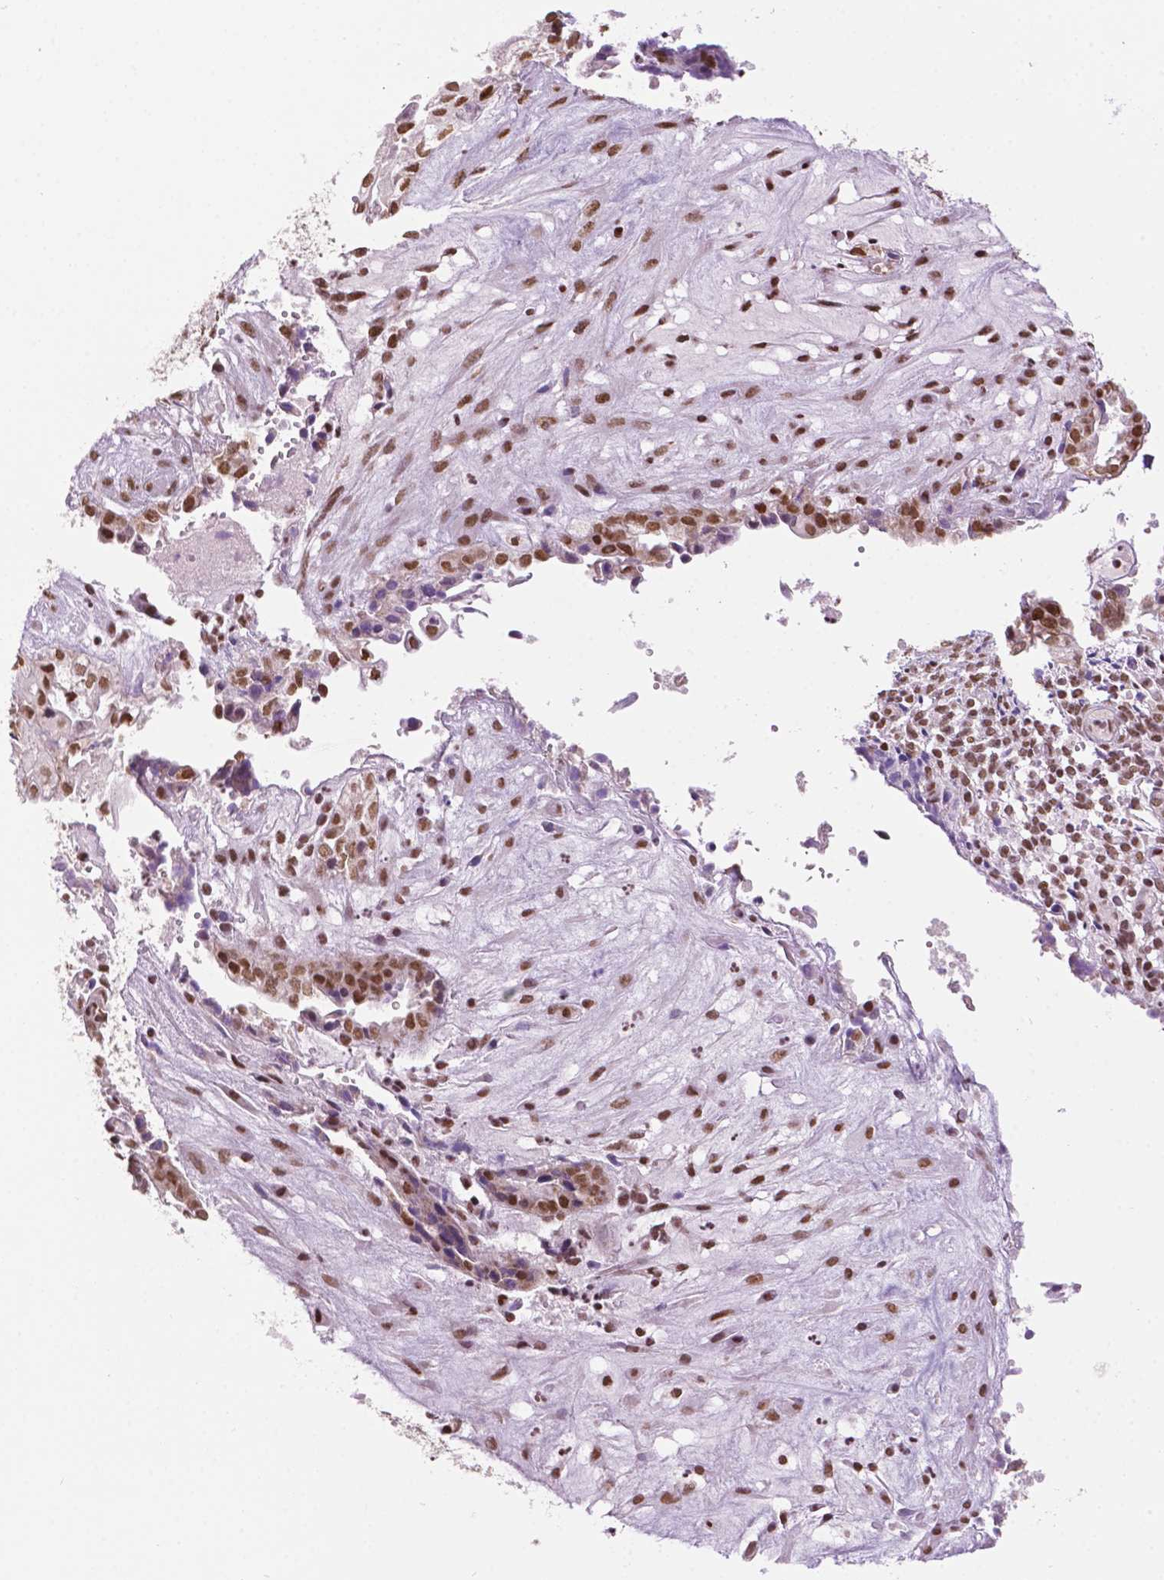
{"staining": {"intensity": "moderate", "quantity": ">75%", "location": "nuclear"}, "tissue": "ovarian cancer", "cell_type": "Tumor cells", "image_type": "cancer", "snomed": [{"axis": "morphology", "description": "Carcinoma, endometroid"}, {"axis": "topography", "description": "Ovary"}], "caption": "Human endometroid carcinoma (ovarian) stained with a protein marker reveals moderate staining in tumor cells.", "gene": "COL23A1", "patient": {"sex": "female", "age": 64}}